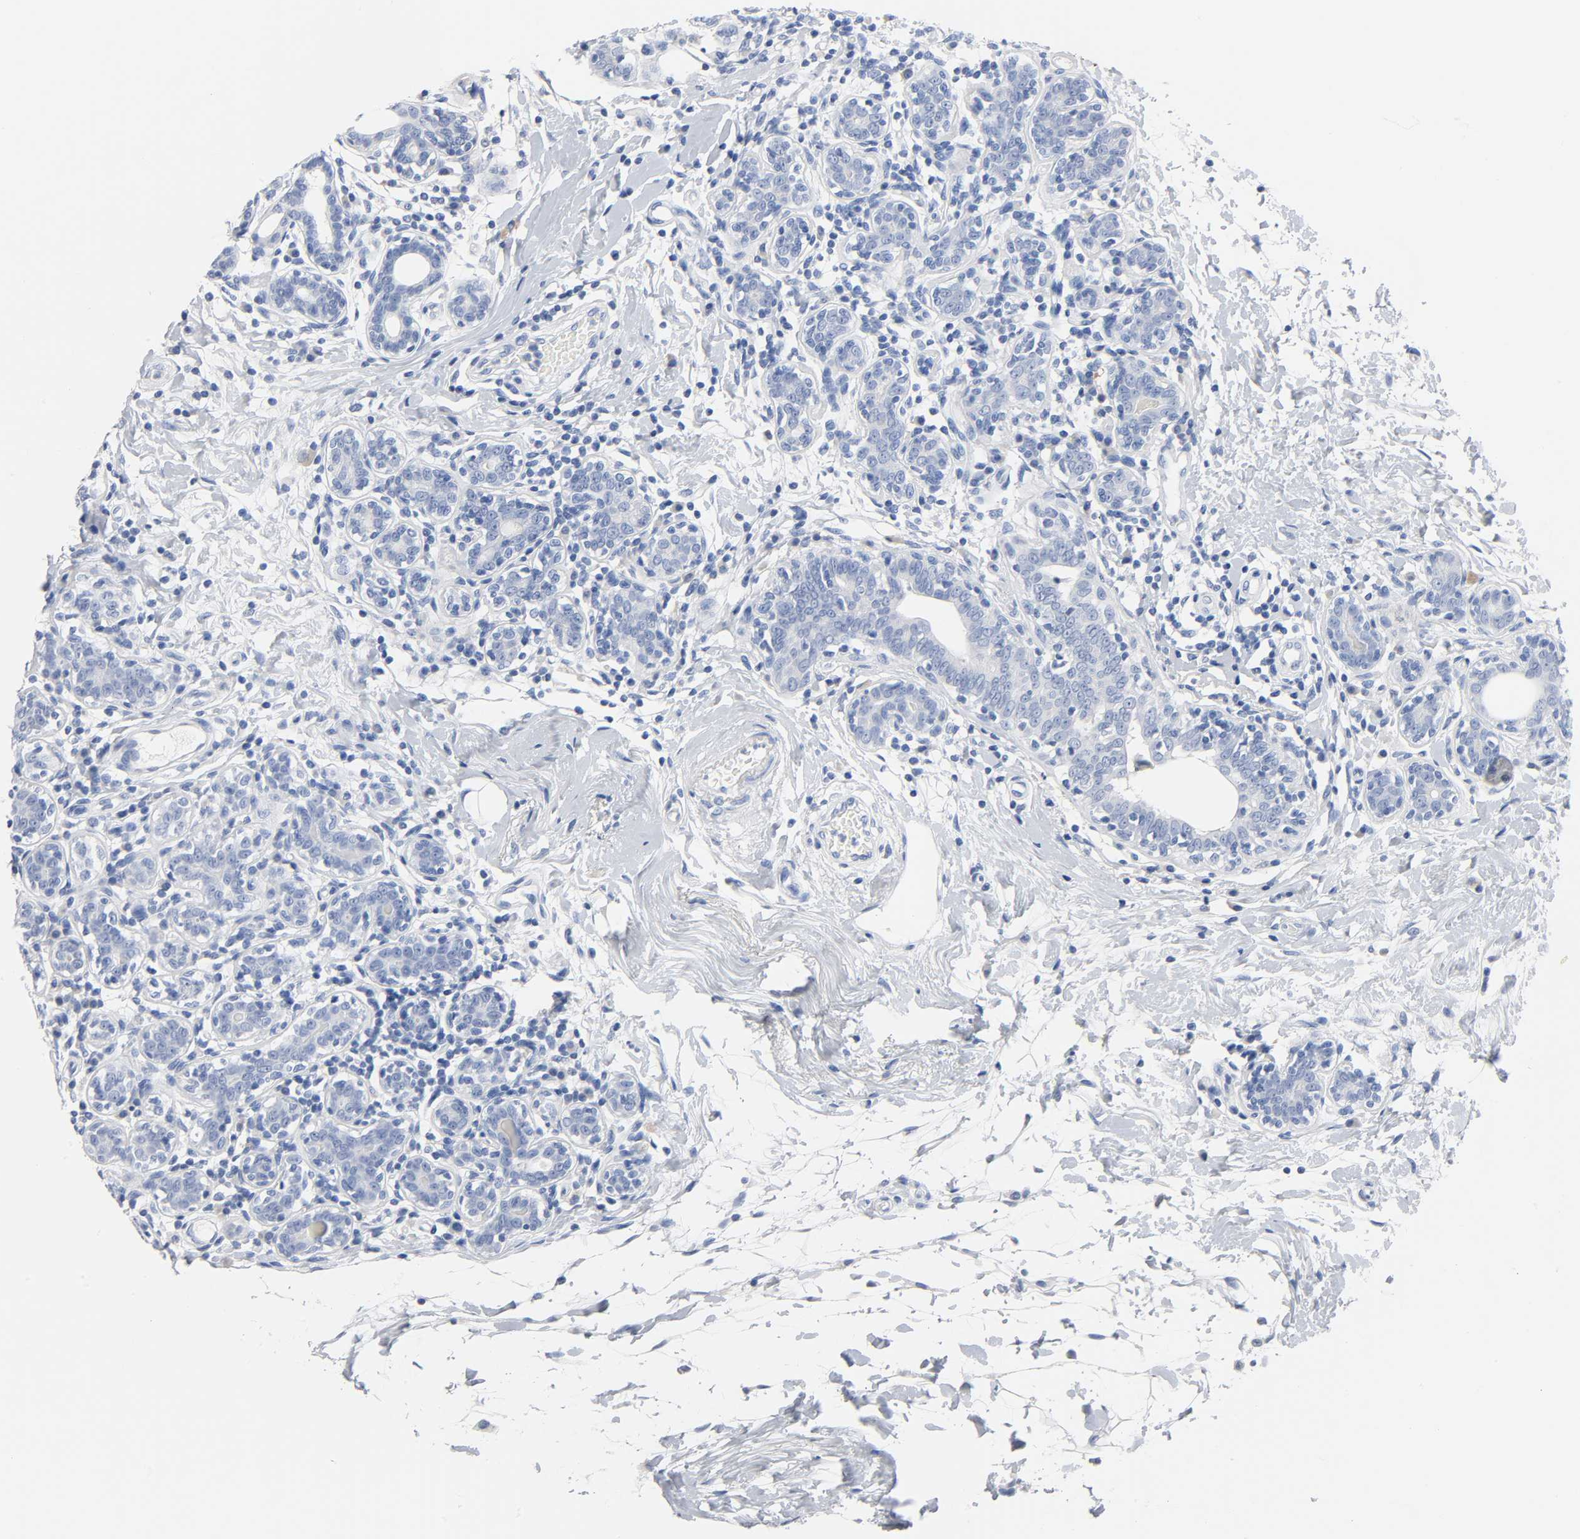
{"staining": {"intensity": "negative", "quantity": "none", "location": "none"}, "tissue": "breast cancer", "cell_type": "Tumor cells", "image_type": "cancer", "snomed": [{"axis": "morphology", "description": "Normal tissue, NOS"}, {"axis": "morphology", "description": "Lobular carcinoma"}, {"axis": "topography", "description": "Breast"}], "caption": "This is an immunohistochemistry photomicrograph of human lobular carcinoma (breast). There is no expression in tumor cells.", "gene": "ACP3", "patient": {"sex": "female", "age": 47}}